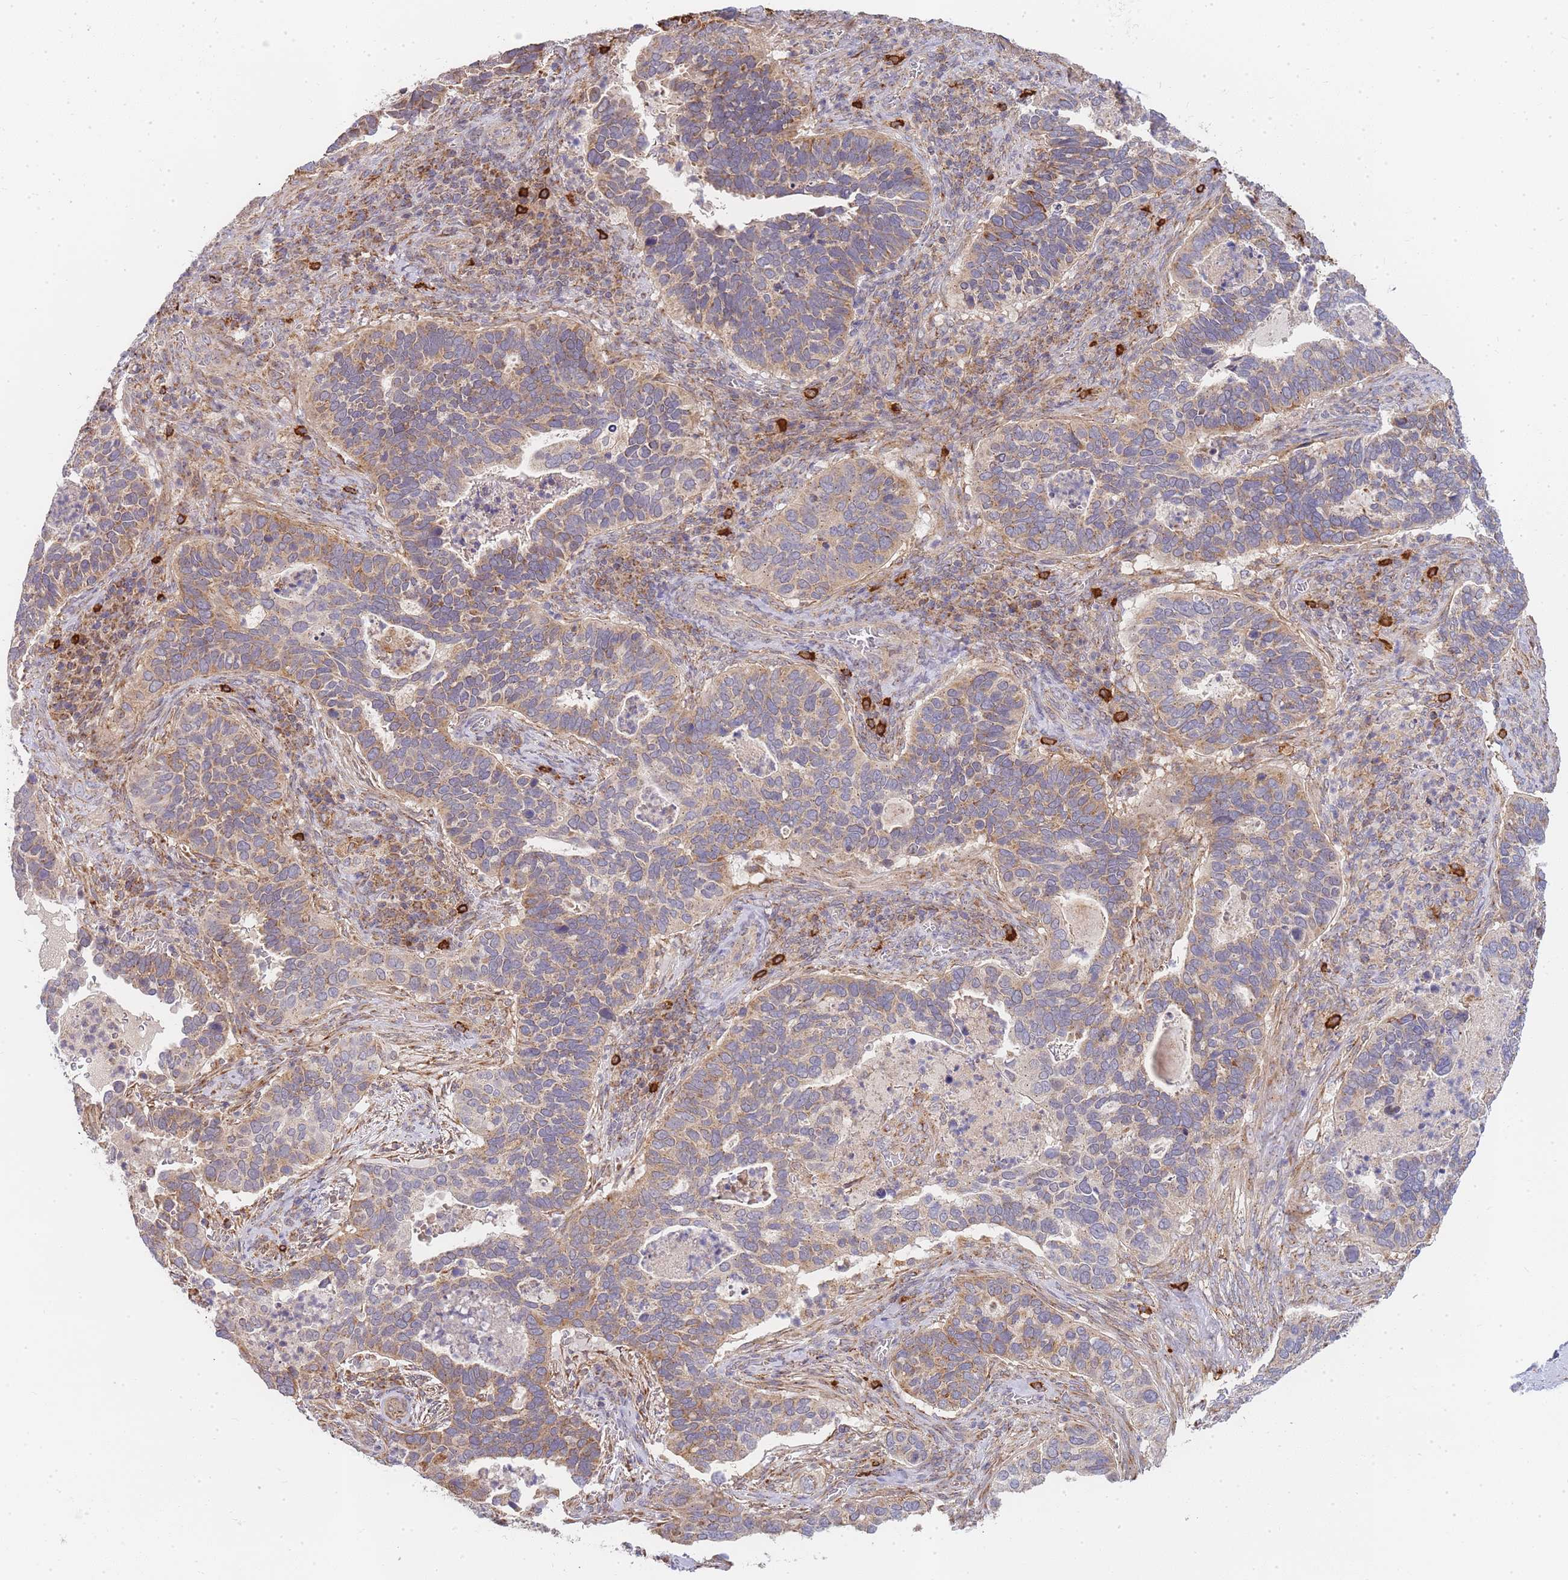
{"staining": {"intensity": "moderate", "quantity": ">75%", "location": "cytoplasmic/membranous"}, "tissue": "cervical cancer", "cell_type": "Tumor cells", "image_type": "cancer", "snomed": [{"axis": "morphology", "description": "Squamous cell carcinoma, NOS"}, {"axis": "topography", "description": "Cervix"}], "caption": "High-power microscopy captured an immunohistochemistry image of squamous cell carcinoma (cervical), revealing moderate cytoplasmic/membranous positivity in about >75% of tumor cells.", "gene": "ADCY9", "patient": {"sex": "female", "age": 38}}